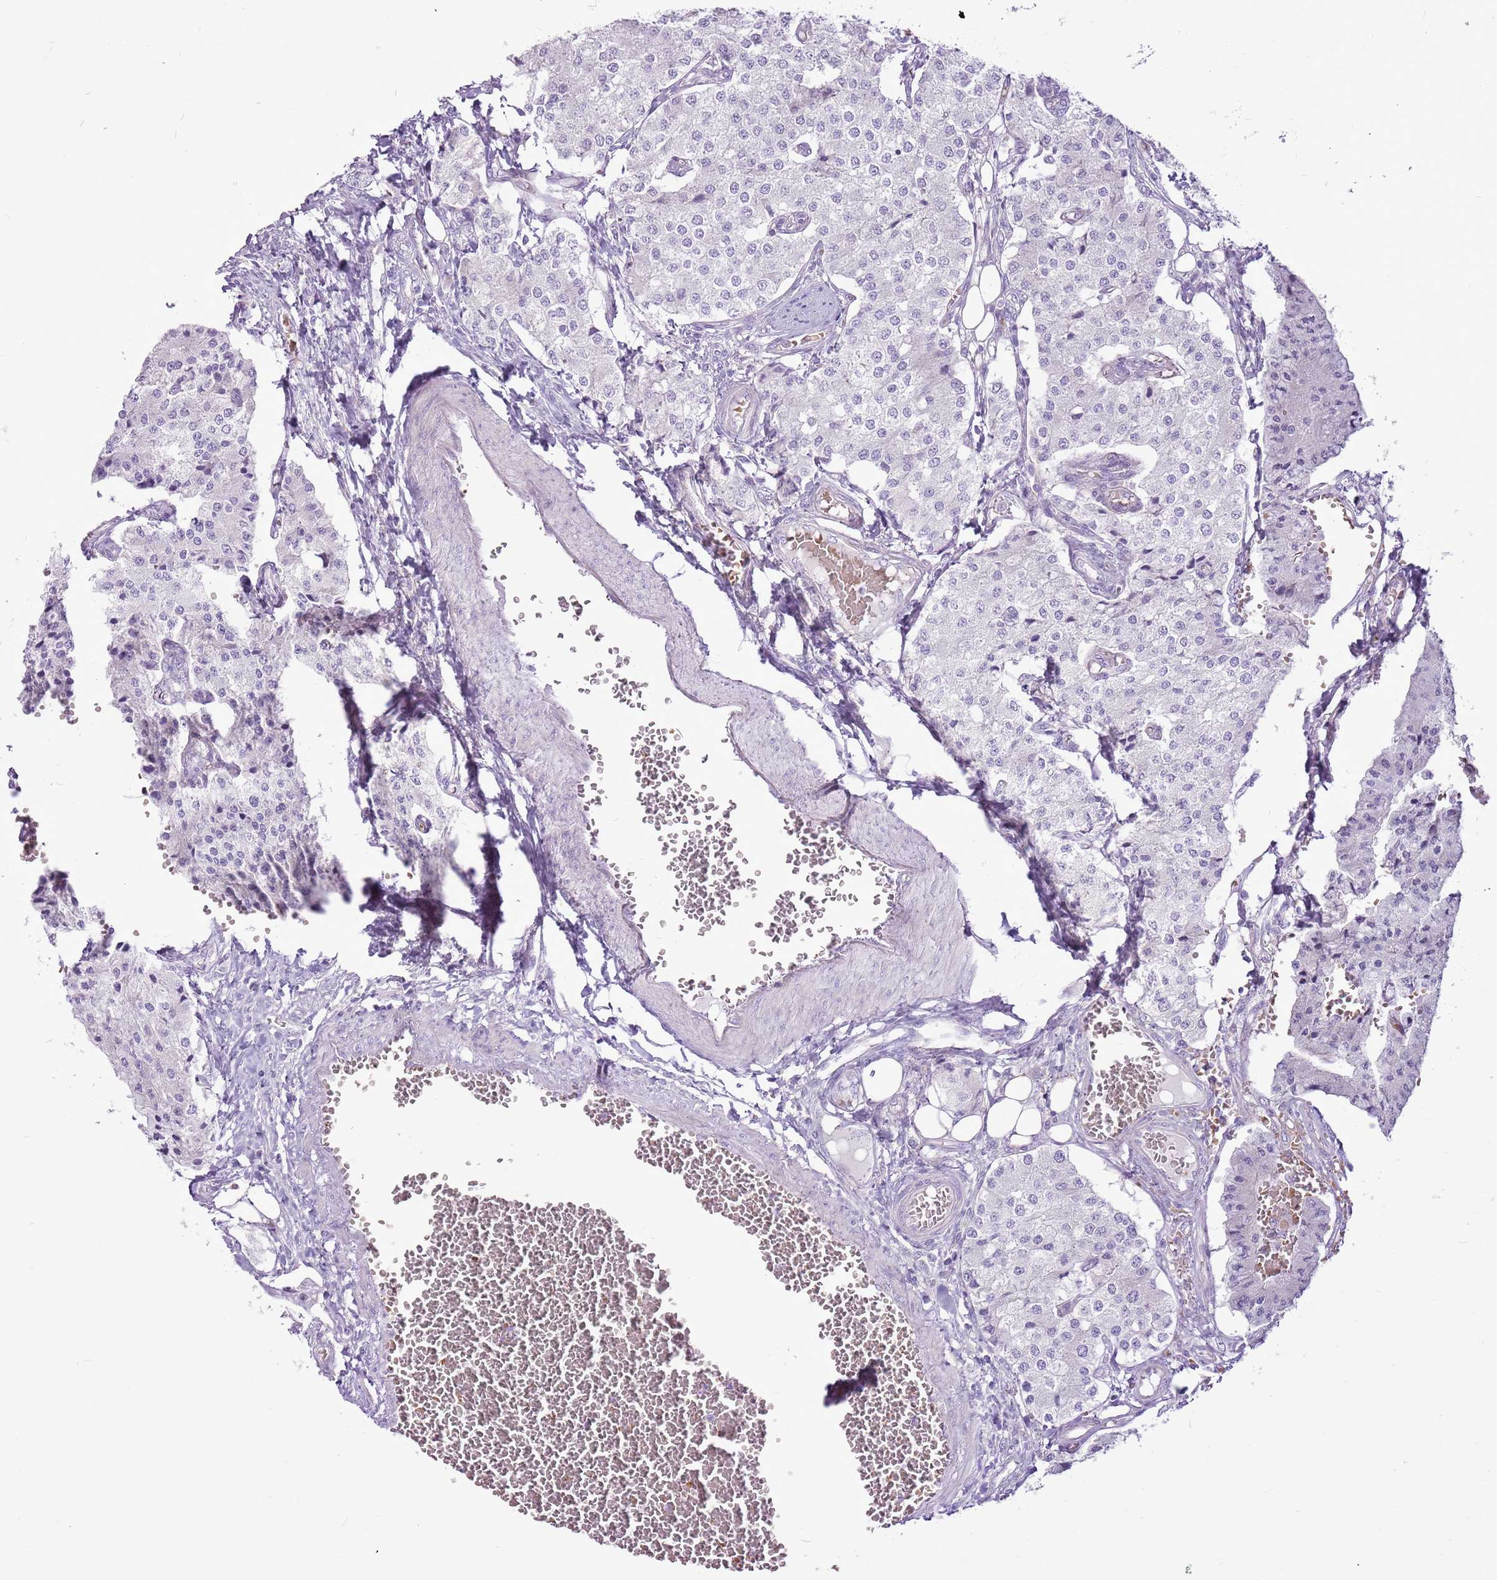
{"staining": {"intensity": "negative", "quantity": "none", "location": "none"}, "tissue": "carcinoid", "cell_type": "Tumor cells", "image_type": "cancer", "snomed": [{"axis": "morphology", "description": "Carcinoid, malignant, NOS"}, {"axis": "topography", "description": "Colon"}], "caption": "DAB (3,3'-diaminobenzidine) immunohistochemical staining of carcinoid (malignant) displays no significant expression in tumor cells.", "gene": "CHAC2", "patient": {"sex": "female", "age": 52}}